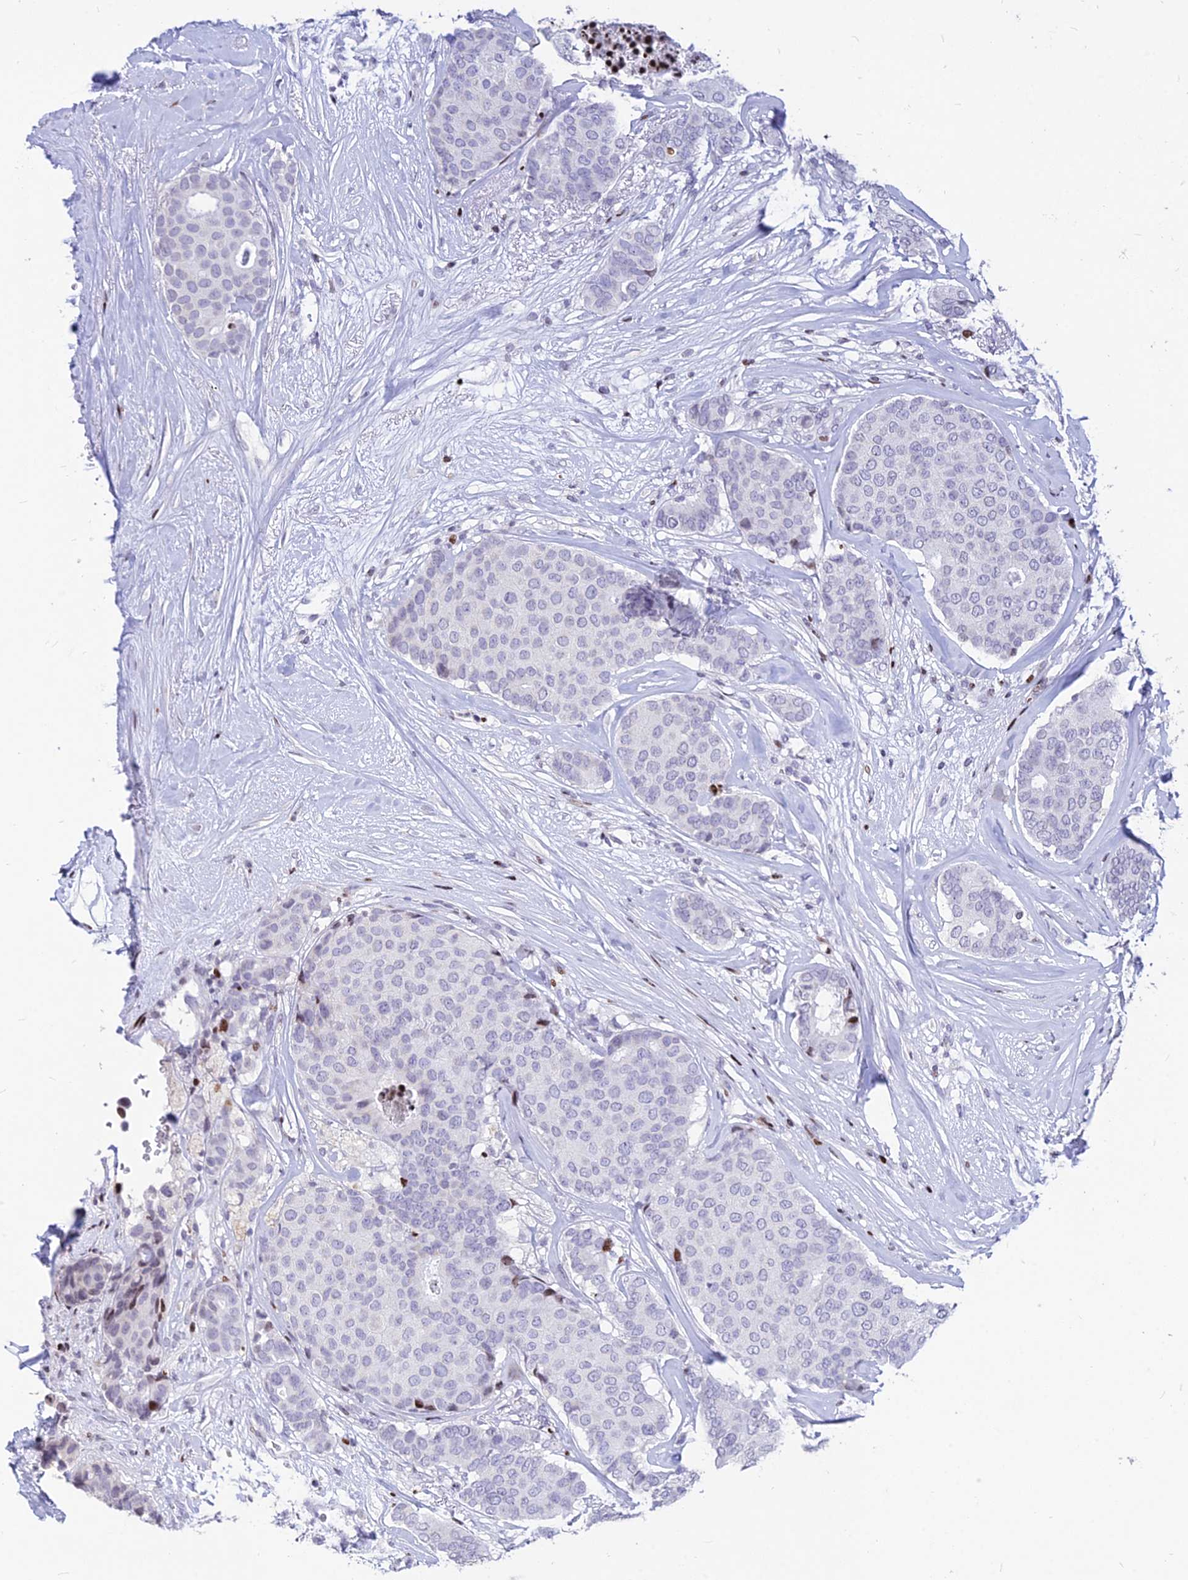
{"staining": {"intensity": "moderate", "quantity": "<25%", "location": "nuclear"}, "tissue": "breast cancer", "cell_type": "Tumor cells", "image_type": "cancer", "snomed": [{"axis": "morphology", "description": "Duct carcinoma"}, {"axis": "topography", "description": "Breast"}], "caption": "Moderate nuclear positivity for a protein is appreciated in approximately <25% of tumor cells of breast cancer (infiltrating ductal carcinoma) using IHC.", "gene": "PRPS1", "patient": {"sex": "female", "age": 75}}